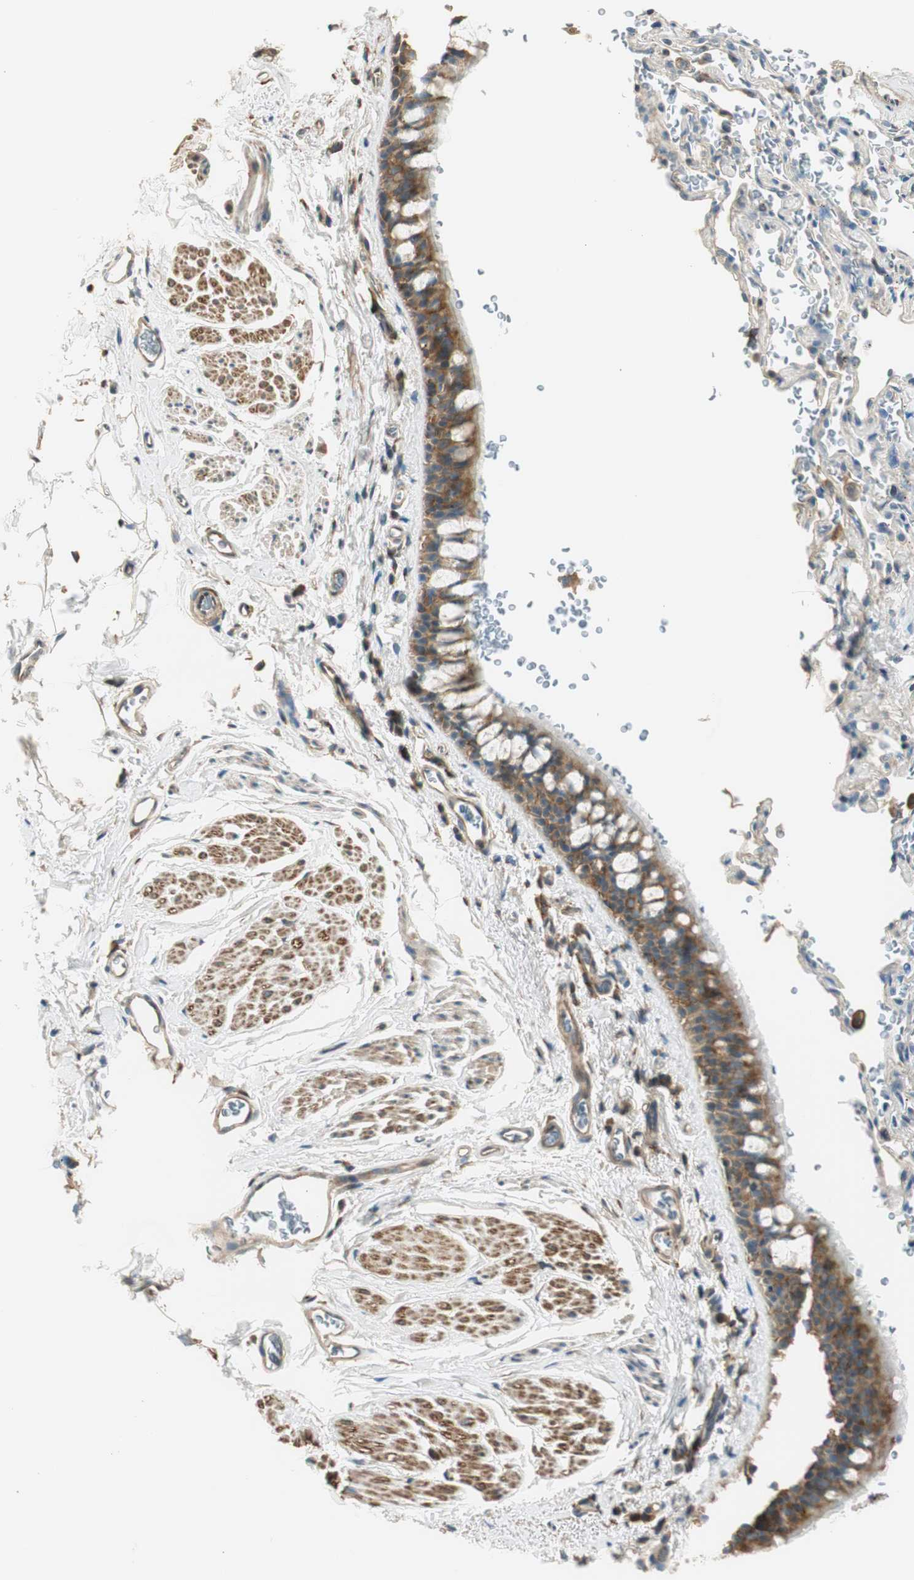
{"staining": {"intensity": "moderate", "quantity": ">75%", "location": "cytoplasmic/membranous"}, "tissue": "bronchus", "cell_type": "Respiratory epithelial cells", "image_type": "normal", "snomed": [{"axis": "morphology", "description": "Normal tissue, NOS"}, {"axis": "morphology", "description": "Malignant melanoma, Metastatic site"}, {"axis": "topography", "description": "Bronchus"}, {"axis": "topography", "description": "Lung"}], "caption": "The image displays staining of normal bronchus, revealing moderate cytoplasmic/membranous protein staining (brown color) within respiratory epithelial cells.", "gene": "PI4K2B", "patient": {"sex": "male", "age": 64}}